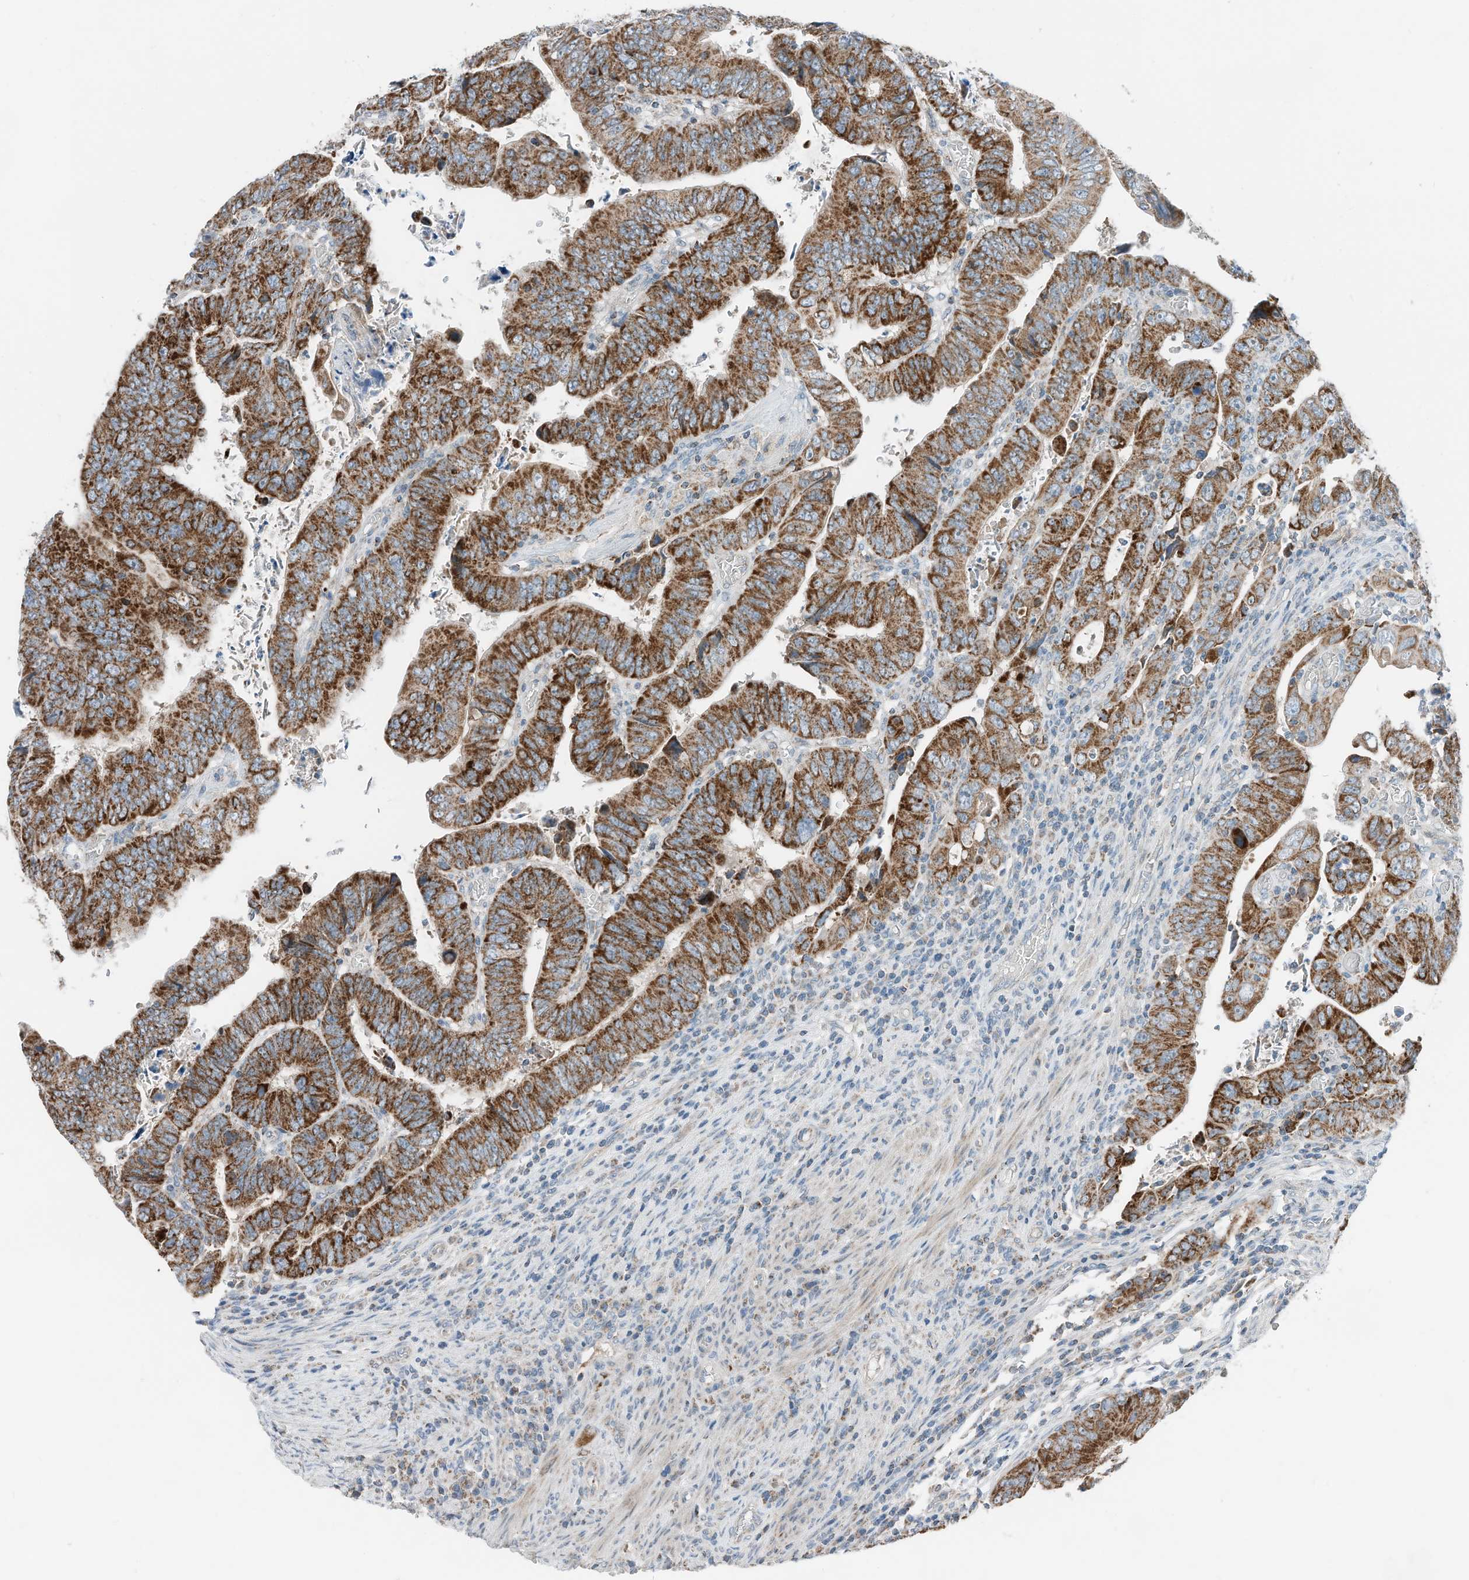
{"staining": {"intensity": "strong", "quantity": ">75%", "location": "cytoplasmic/membranous"}, "tissue": "colorectal cancer", "cell_type": "Tumor cells", "image_type": "cancer", "snomed": [{"axis": "morphology", "description": "Normal tissue, NOS"}, {"axis": "morphology", "description": "Adenocarcinoma, NOS"}, {"axis": "topography", "description": "Rectum"}], "caption": "Protein staining of colorectal cancer tissue displays strong cytoplasmic/membranous expression in about >75% of tumor cells.", "gene": "RMND1", "patient": {"sex": "female", "age": 65}}